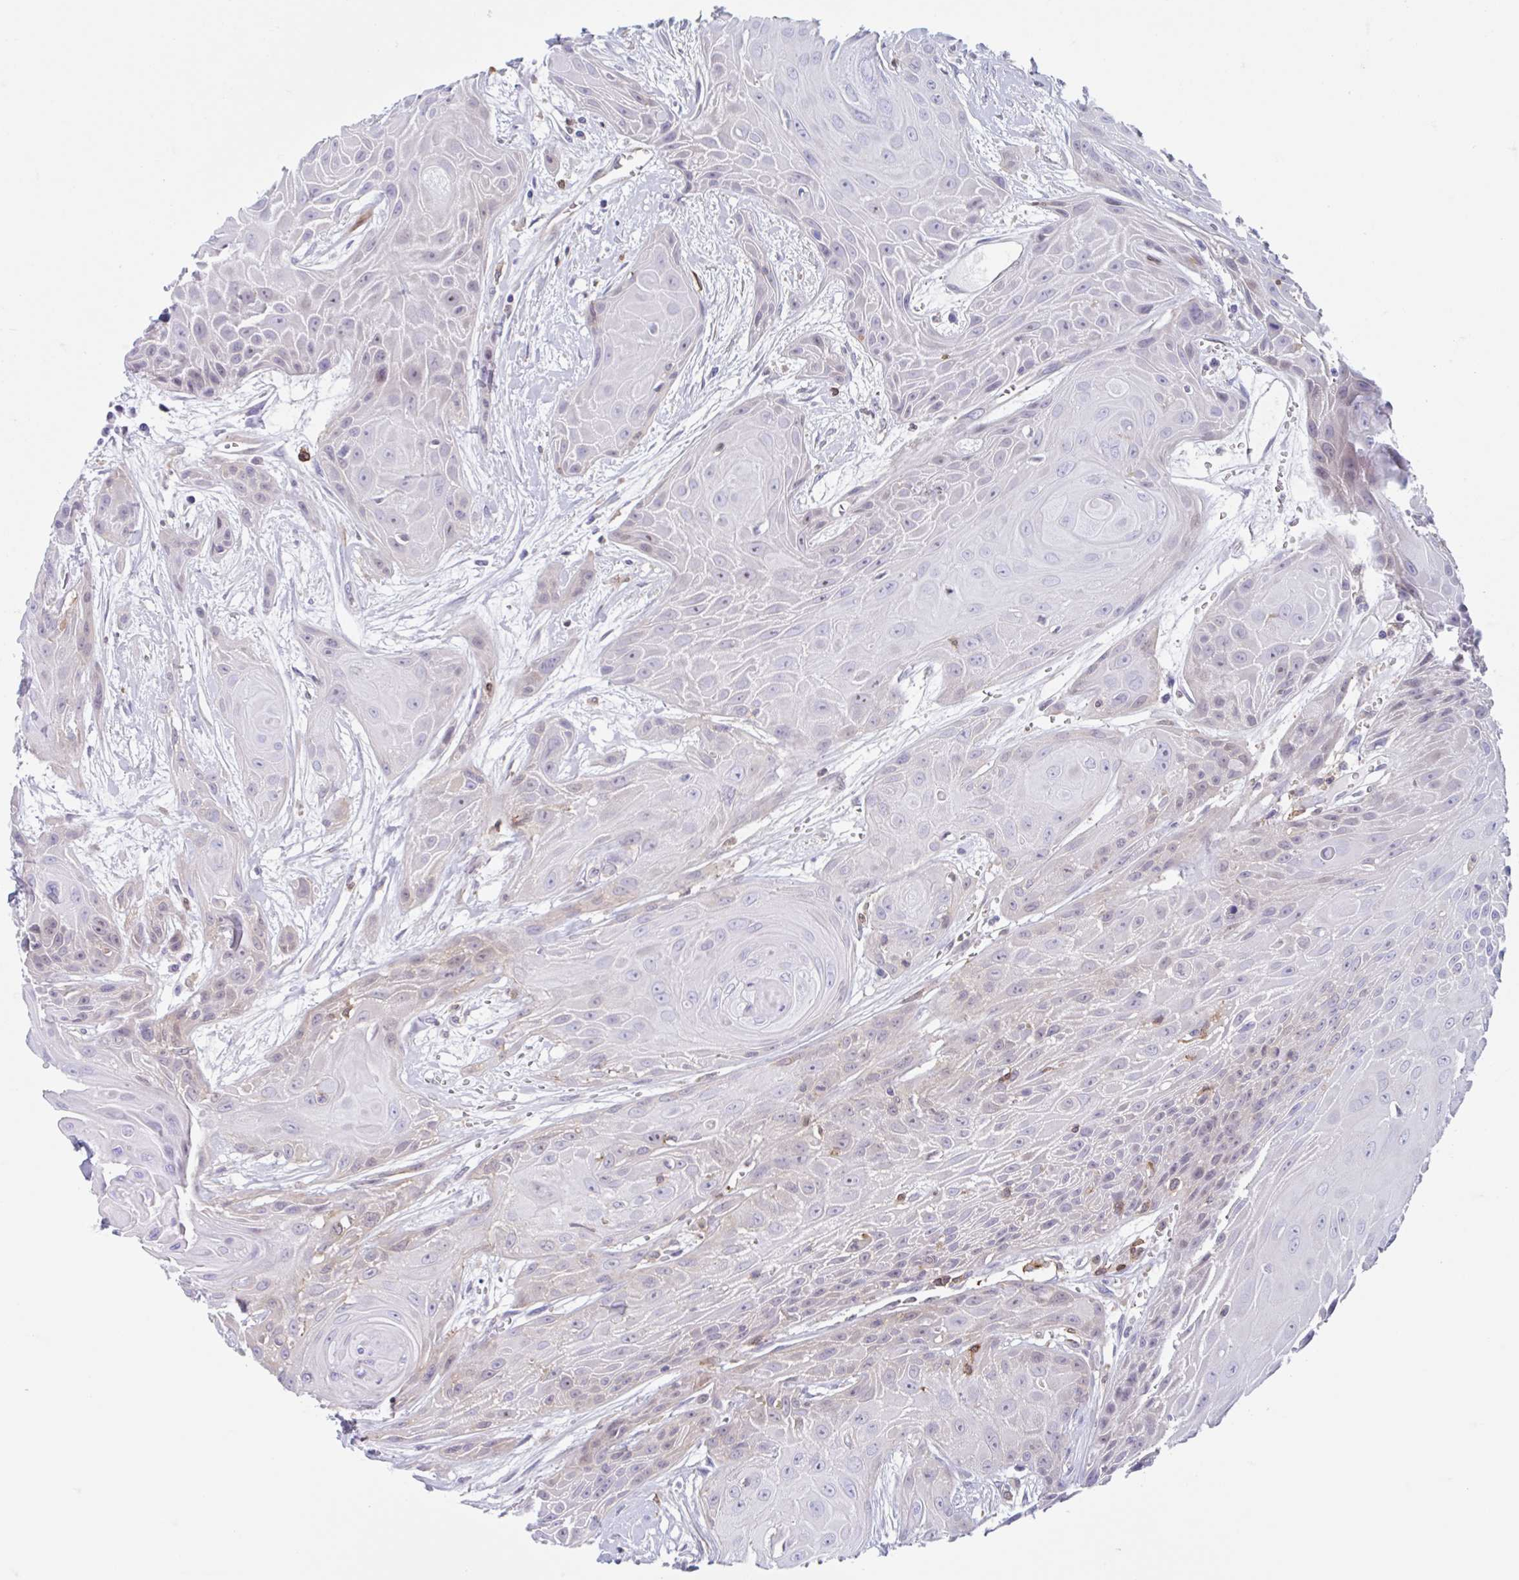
{"staining": {"intensity": "weak", "quantity": "<25%", "location": "cytoplasmic/membranous"}, "tissue": "head and neck cancer", "cell_type": "Tumor cells", "image_type": "cancer", "snomed": [{"axis": "morphology", "description": "Squamous cell carcinoma, NOS"}, {"axis": "topography", "description": "Head-Neck"}], "caption": "An image of head and neck cancer (squamous cell carcinoma) stained for a protein reveals no brown staining in tumor cells. (Immunohistochemistry, brightfield microscopy, high magnification).", "gene": "EFHD1", "patient": {"sex": "female", "age": 73}}